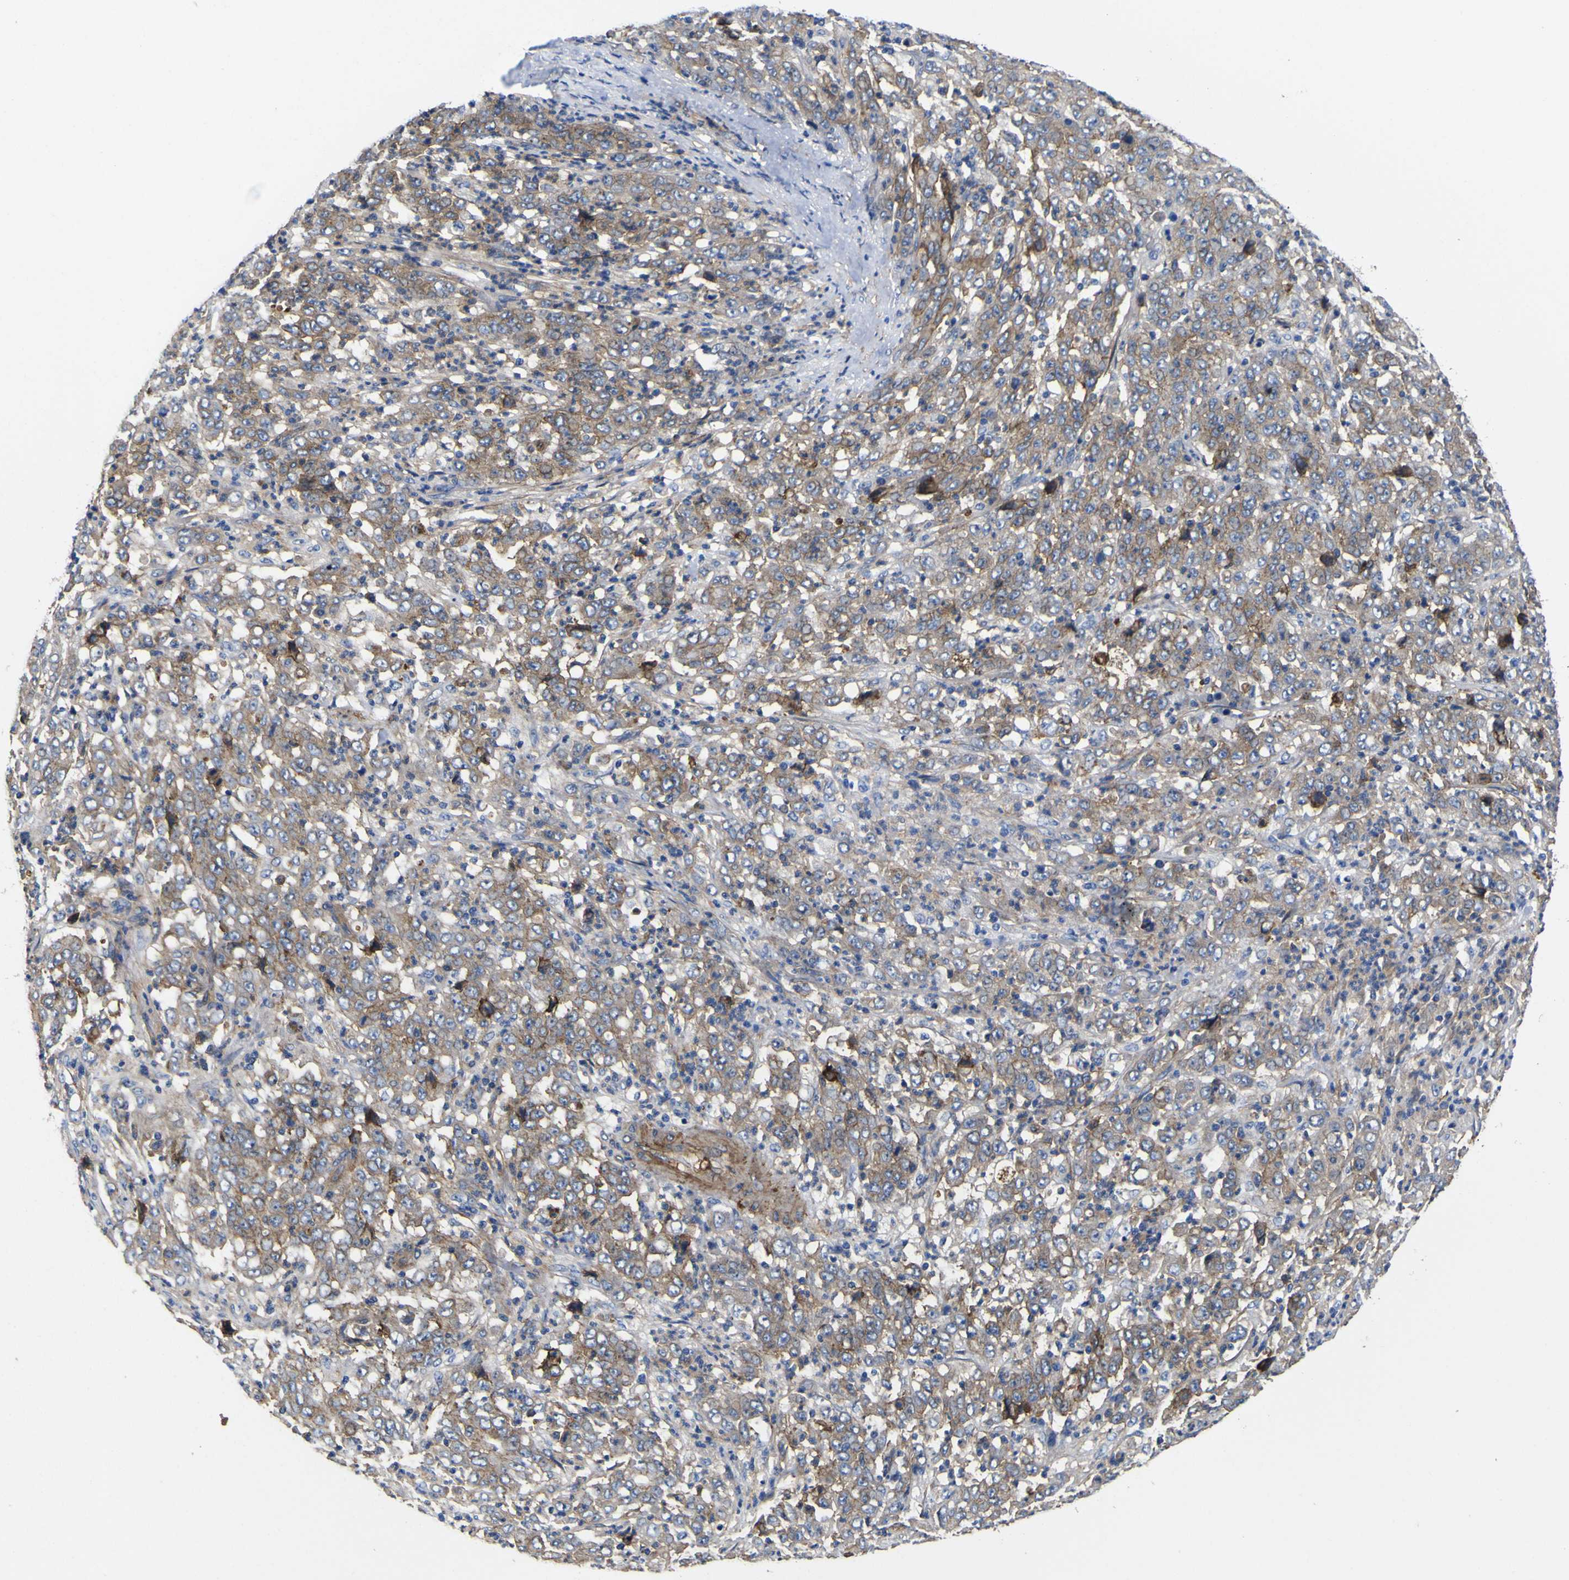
{"staining": {"intensity": "moderate", "quantity": "25%-75%", "location": "cytoplasmic/membranous"}, "tissue": "stomach cancer", "cell_type": "Tumor cells", "image_type": "cancer", "snomed": [{"axis": "morphology", "description": "Adenocarcinoma, NOS"}, {"axis": "topography", "description": "Stomach, lower"}], "caption": "Moderate cytoplasmic/membranous positivity is appreciated in about 25%-75% of tumor cells in stomach cancer (adenocarcinoma). The protein is stained brown, and the nuclei are stained in blue (DAB (3,3'-diaminobenzidine) IHC with brightfield microscopy, high magnification).", "gene": "CD151", "patient": {"sex": "female", "age": 71}}